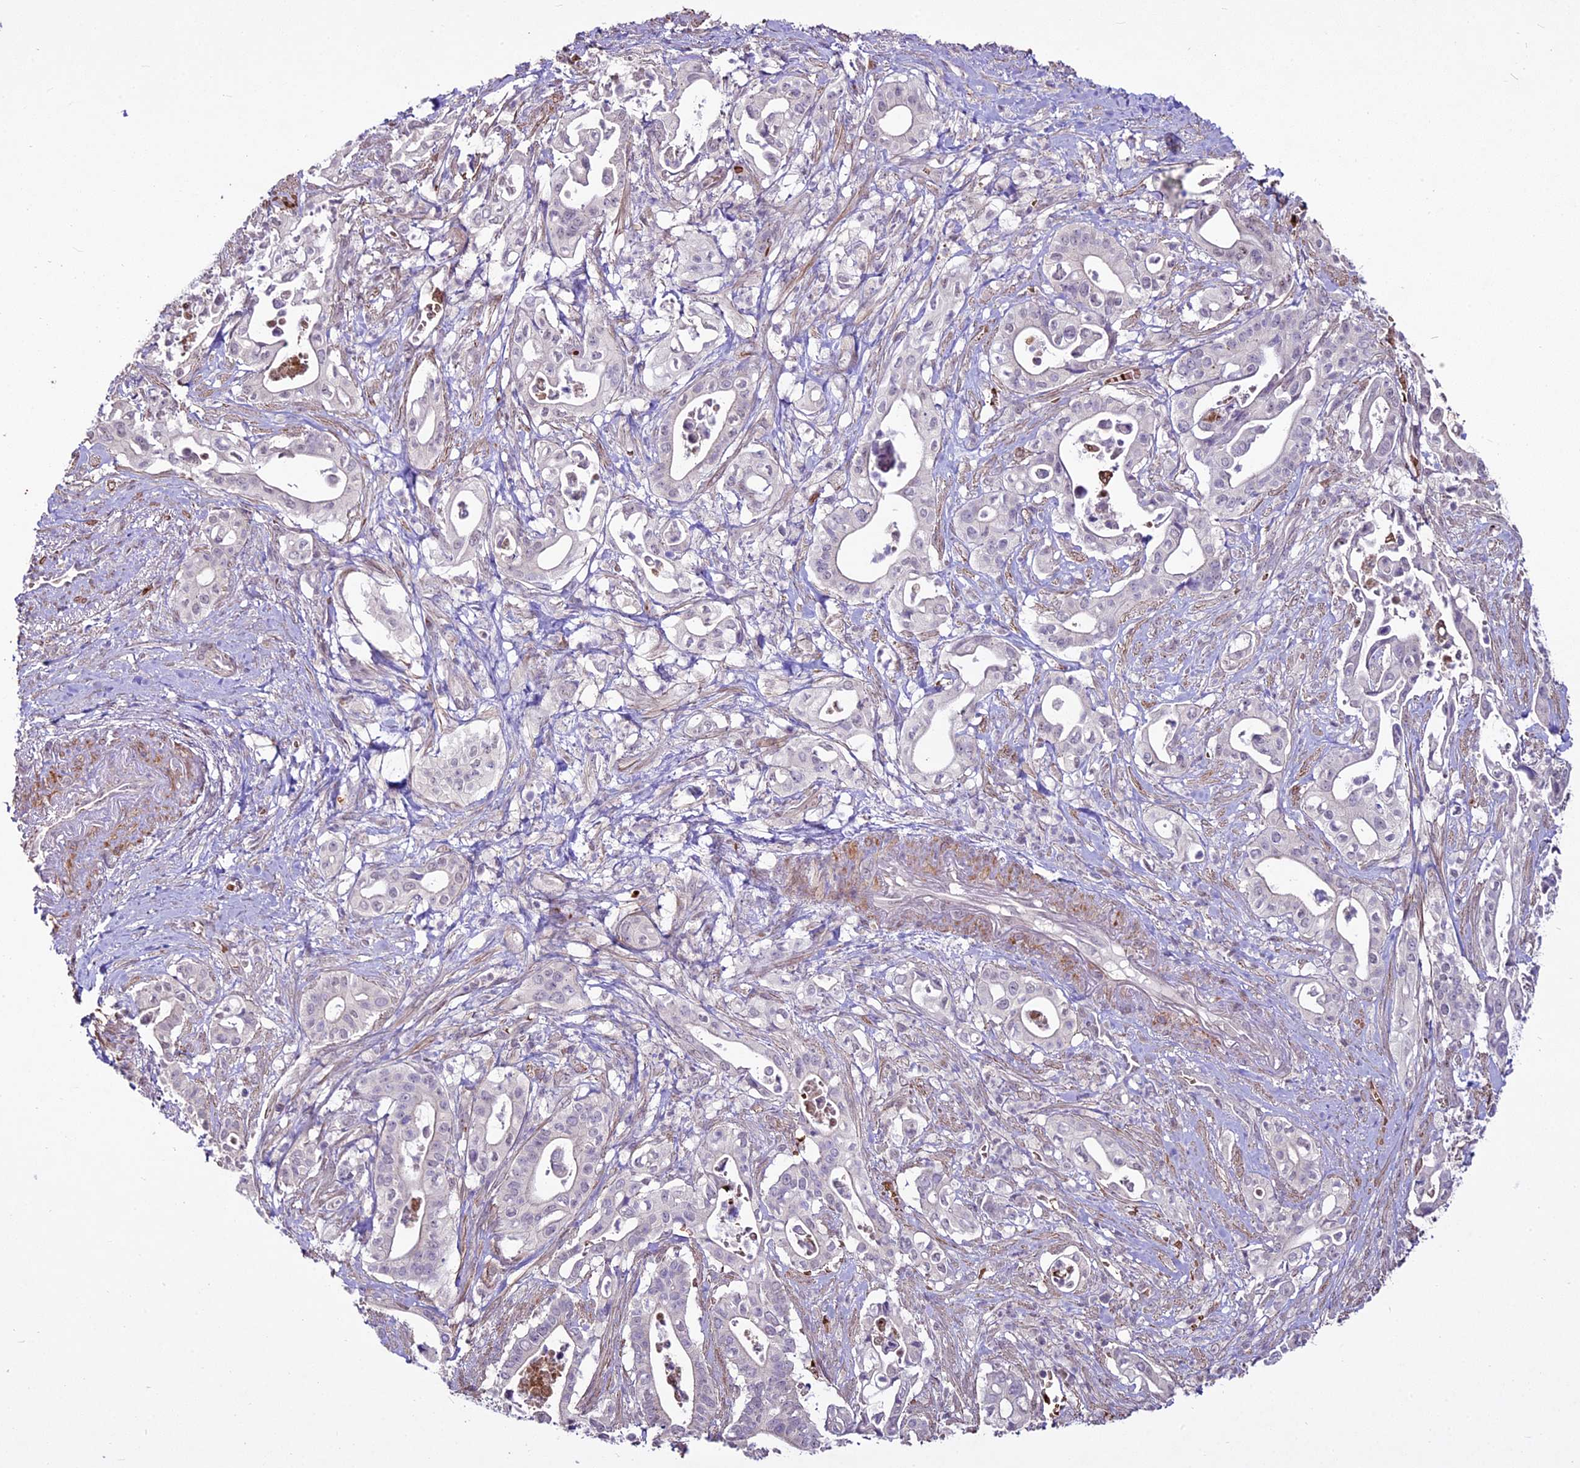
{"staining": {"intensity": "negative", "quantity": "none", "location": "none"}, "tissue": "pancreatic cancer", "cell_type": "Tumor cells", "image_type": "cancer", "snomed": [{"axis": "morphology", "description": "Adenocarcinoma, NOS"}, {"axis": "topography", "description": "Pancreas"}], "caption": "Immunohistochemistry histopathology image of human pancreatic adenocarcinoma stained for a protein (brown), which shows no staining in tumor cells.", "gene": "SUSD3", "patient": {"sex": "female", "age": 77}}